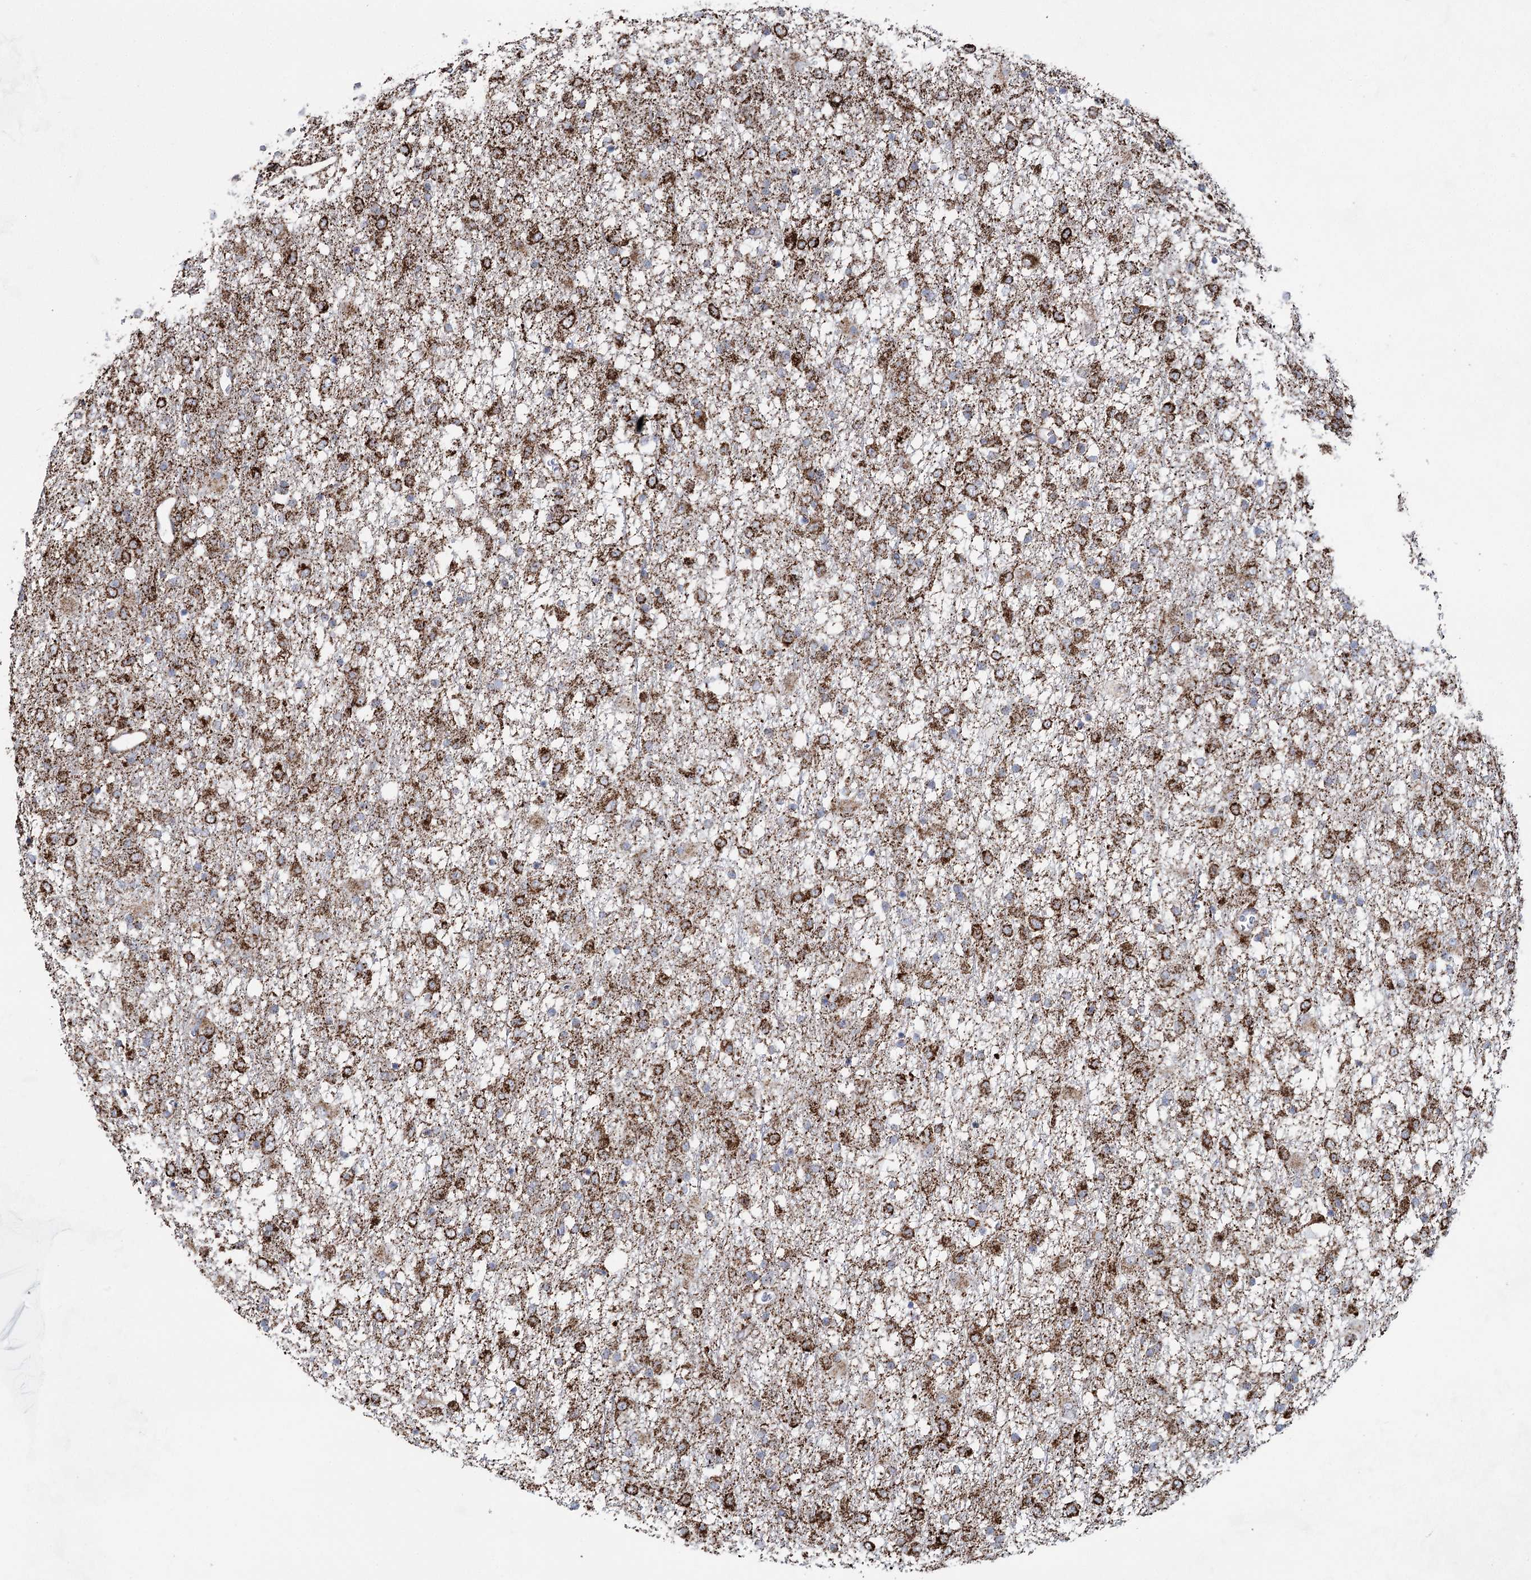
{"staining": {"intensity": "moderate", "quantity": ">75%", "location": "cytoplasmic/membranous"}, "tissue": "glioma", "cell_type": "Tumor cells", "image_type": "cancer", "snomed": [{"axis": "morphology", "description": "Glioma, malignant, Low grade"}, {"axis": "topography", "description": "Brain"}], "caption": "Protein staining exhibits moderate cytoplasmic/membranous positivity in about >75% of tumor cells in malignant low-grade glioma. (DAB IHC with brightfield microscopy, high magnification).", "gene": "CWF19L1", "patient": {"sex": "male", "age": 65}}